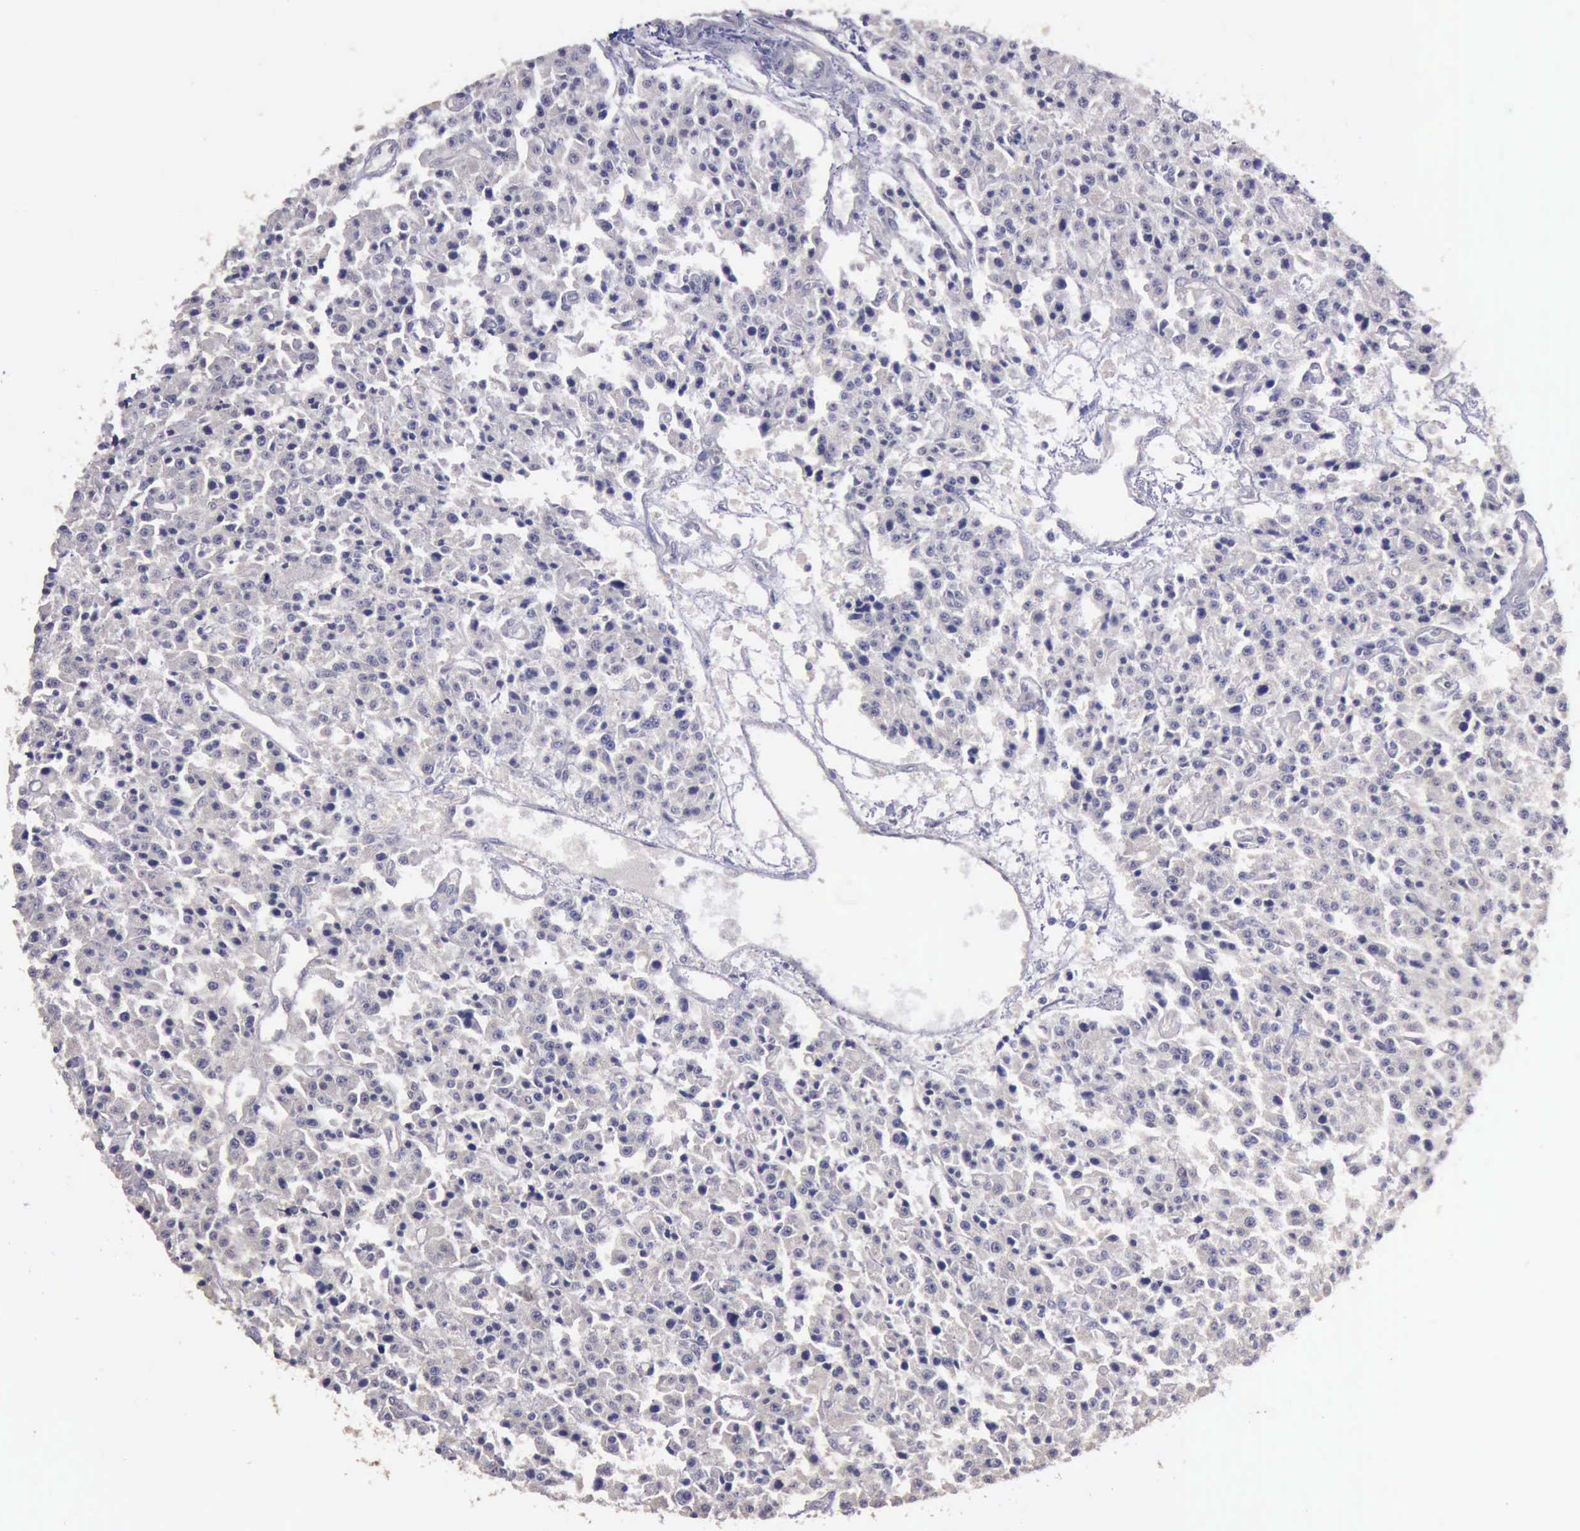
{"staining": {"intensity": "negative", "quantity": "none", "location": "none"}, "tissue": "carcinoid", "cell_type": "Tumor cells", "image_type": "cancer", "snomed": [{"axis": "morphology", "description": "Carcinoid, malignant, NOS"}, {"axis": "topography", "description": "Stomach"}], "caption": "Immunohistochemistry photomicrograph of human carcinoid stained for a protein (brown), which demonstrates no expression in tumor cells. (Stains: DAB immunohistochemistry (IHC) with hematoxylin counter stain, Microscopy: brightfield microscopy at high magnification).", "gene": "CRKL", "patient": {"sex": "female", "age": 76}}